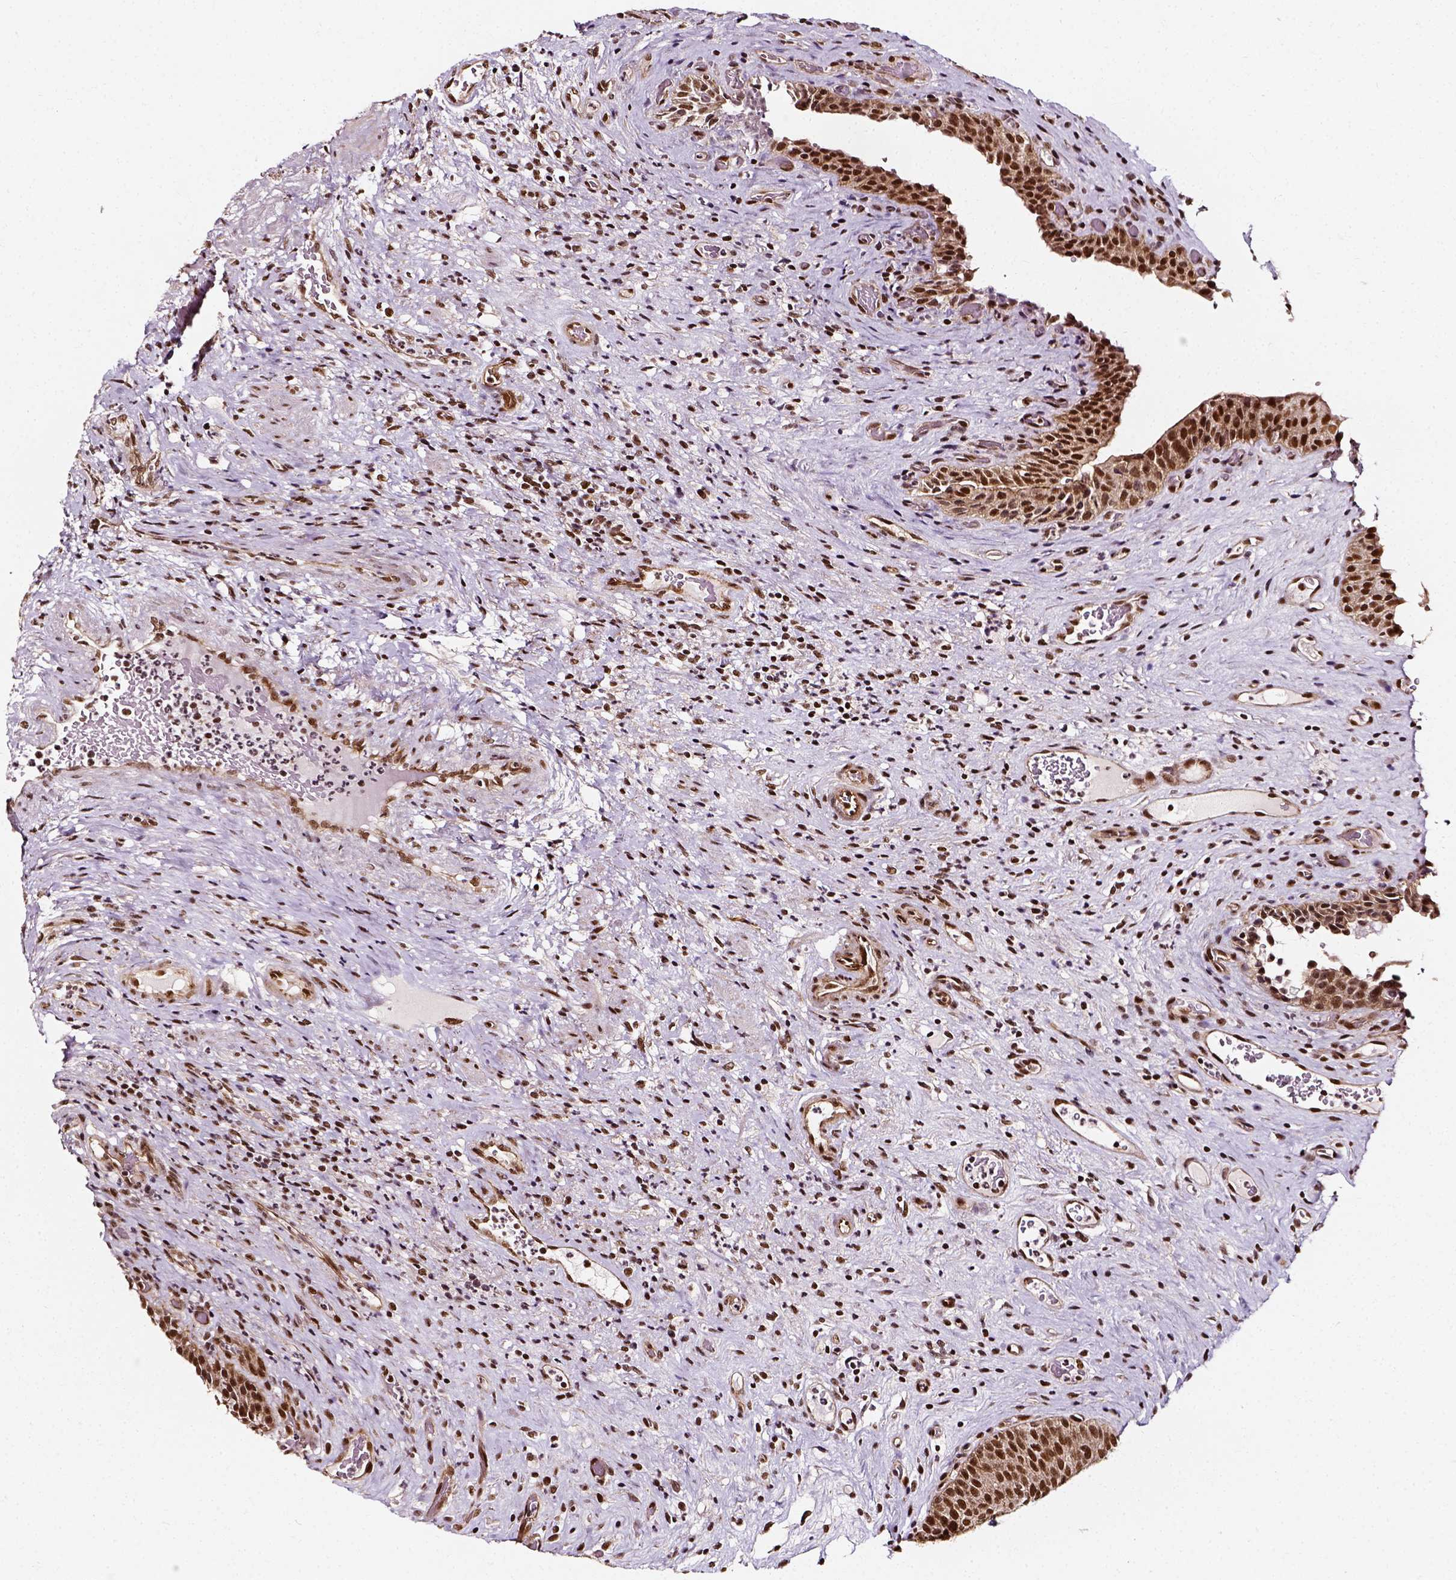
{"staining": {"intensity": "strong", "quantity": ">75%", "location": "nuclear"}, "tissue": "urinary bladder", "cell_type": "Urothelial cells", "image_type": "normal", "snomed": [{"axis": "morphology", "description": "Normal tissue, NOS"}, {"axis": "topography", "description": "Urinary bladder"}, {"axis": "topography", "description": "Peripheral nerve tissue"}], "caption": "Immunohistochemistry (IHC) image of unremarkable urinary bladder stained for a protein (brown), which exhibits high levels of strong nuclear positivity in about >75% of urothelial cells.", "gene": "NACC1", "patient": {"sex": "male", "age": 66}}